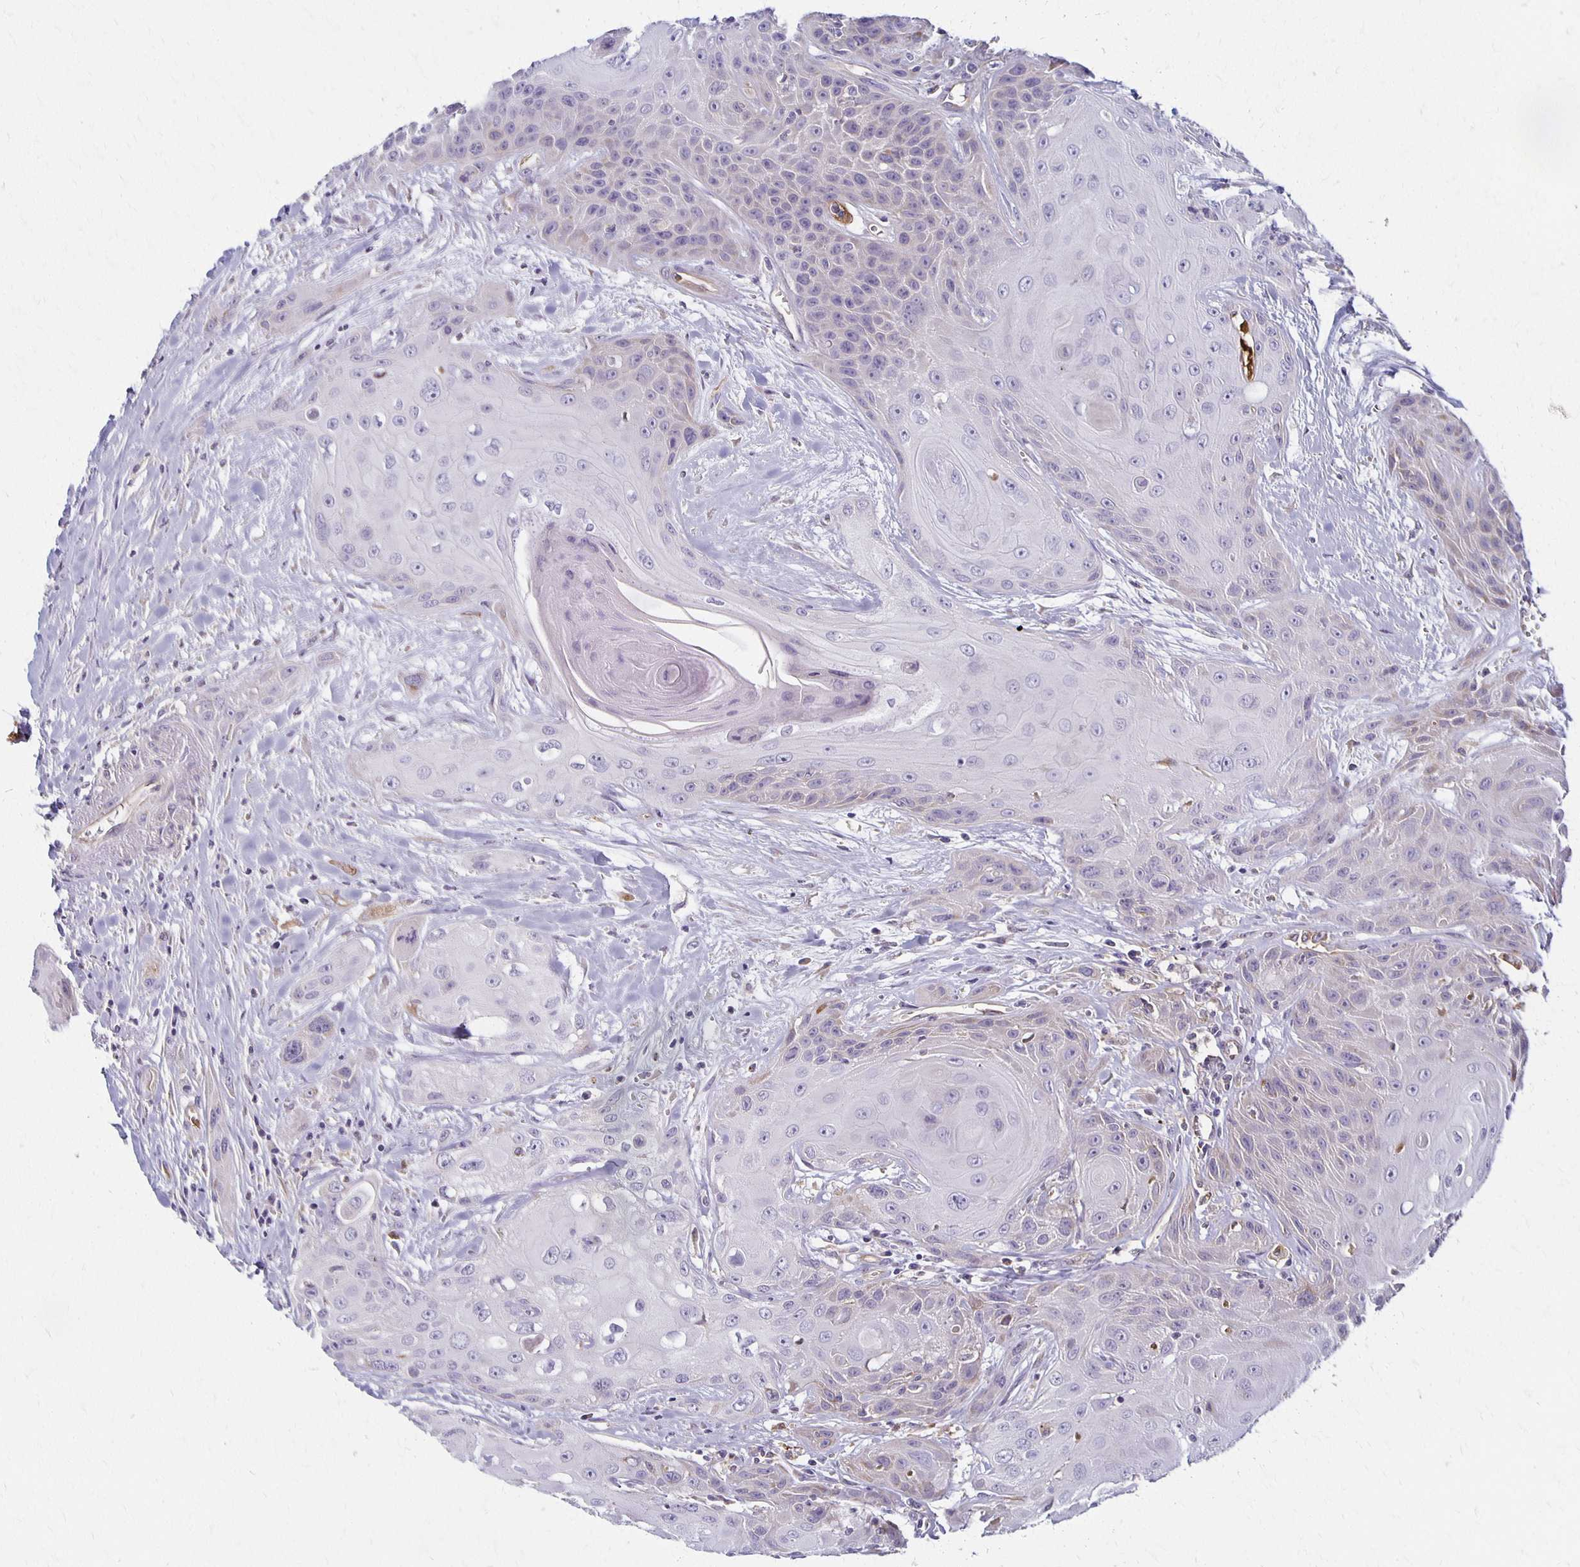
{"staining": {"intensity": "negative", "quantity": "none", "location": "none"}, "tissue": "head and neck cancer", "cell_type": "Tumor cells", "image_type": "cancer", "snomed": [{"axis": "morphology", "description": "Squamous cell carcinoma, NOS"}, {"axis": "topography", "description": "Head-Neck"}], "caption": "This is a photomicrograph of immunohistochemistry staining of head and neck cancer, which shows no staining in tumor cells.", "gene": "GPX4", "patient": {"sex": "female", "age": 73}}